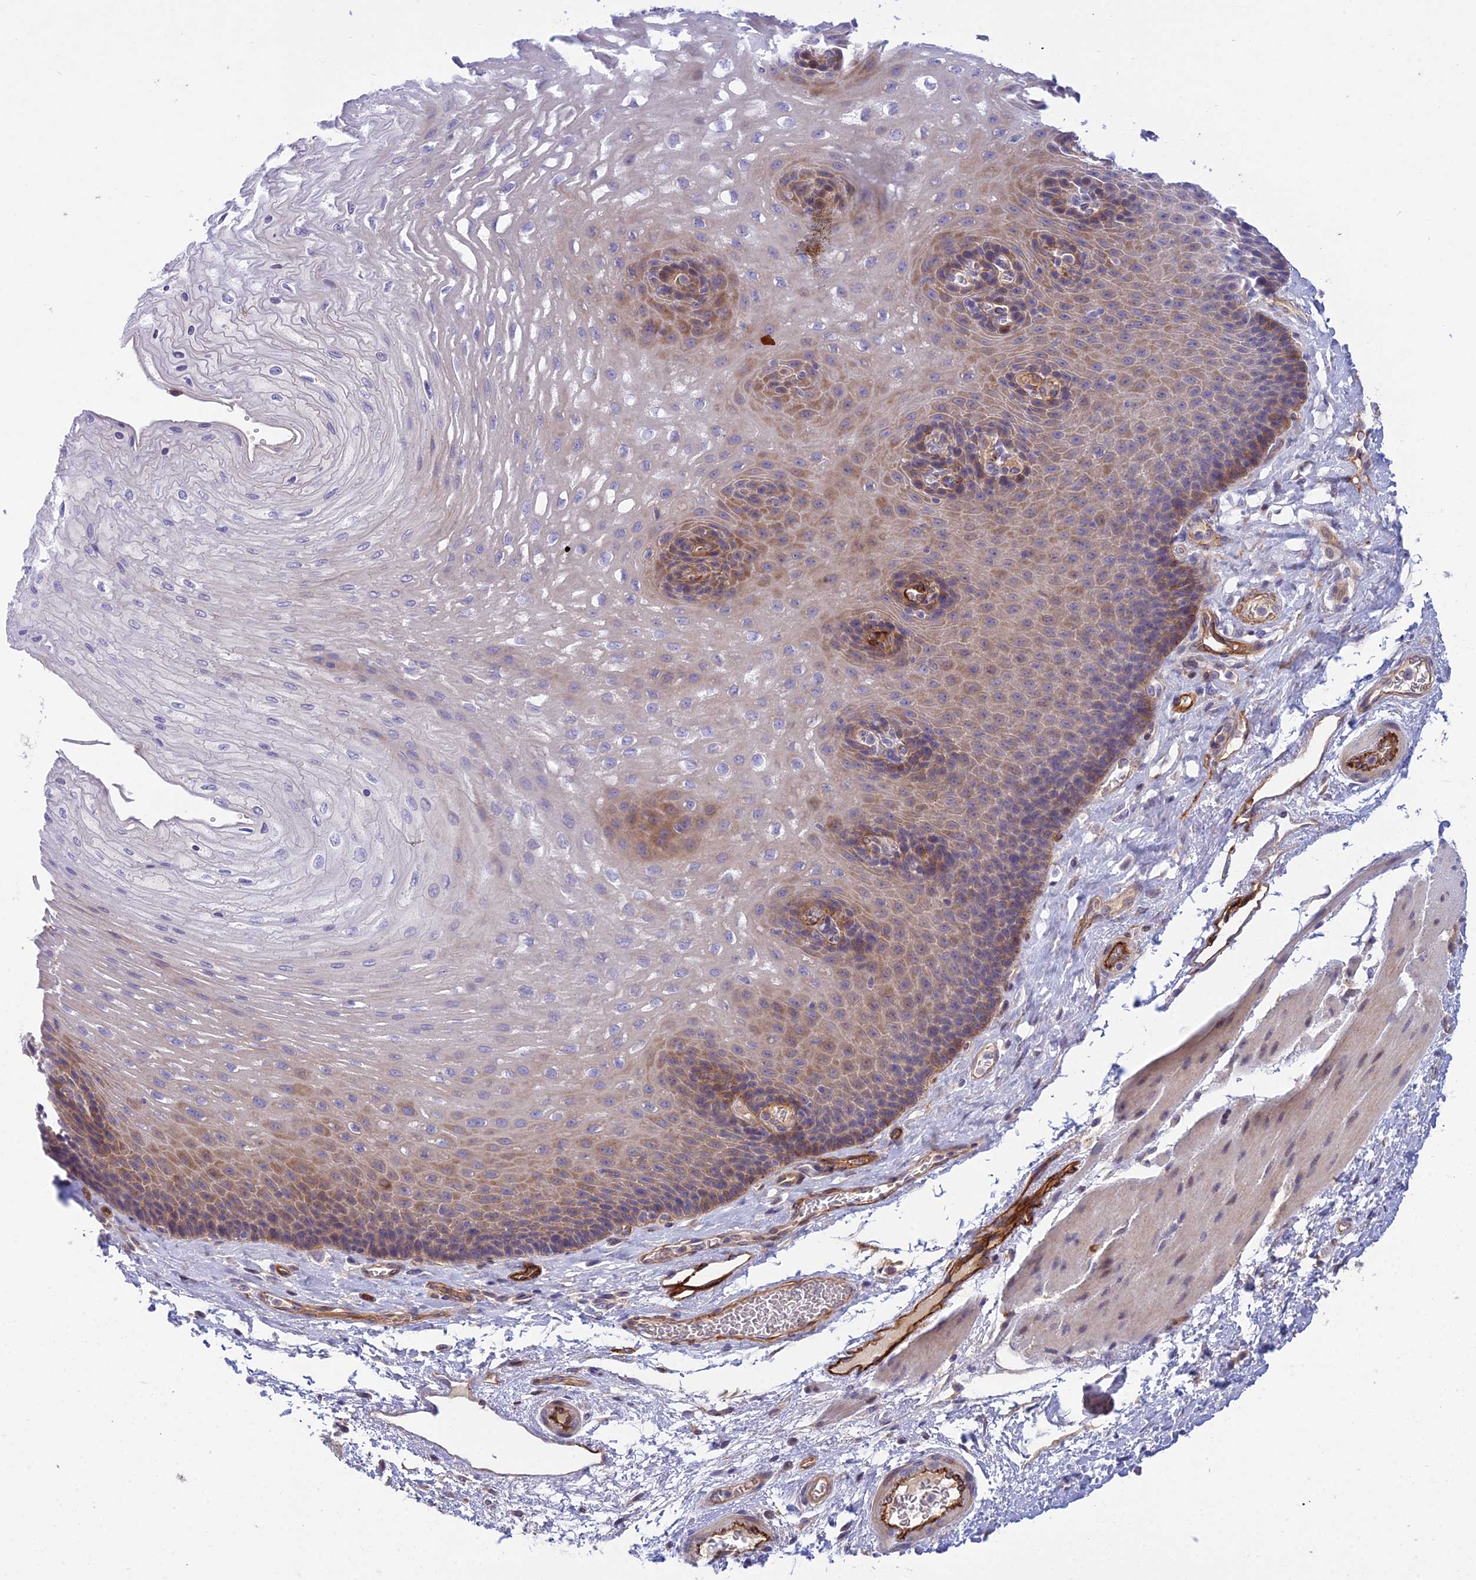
{"staining": {"intensity": "moderate", "quantity": "25%-75%", "location": "cytoplasmic/membranous"}, "tissue": "esophagus", "cell_type": "Squamous epithelial cells", "image_type": "normal", "snomed": [{"axis": "morphology", "description": "Normal tissue, NOS"}, {"axis": "topography", "description": "Esophagus"}], "caption": "Immunohistochemistry (IHC) (DAB (3,3'-diaminobenzidine)) staining of unremarkable esophagus shows moderate cytoplasmic/membranous protein positivity in about 25%-75% of squamous epithelial cells. (Stains: DAB (3,3'-diaminobenzidine) in brown, nuclei in blue, Microscopy: brightfield microscopy at high magnification).", "gene": "DUS2", "patient": {"sex": "female", "age": 72}}